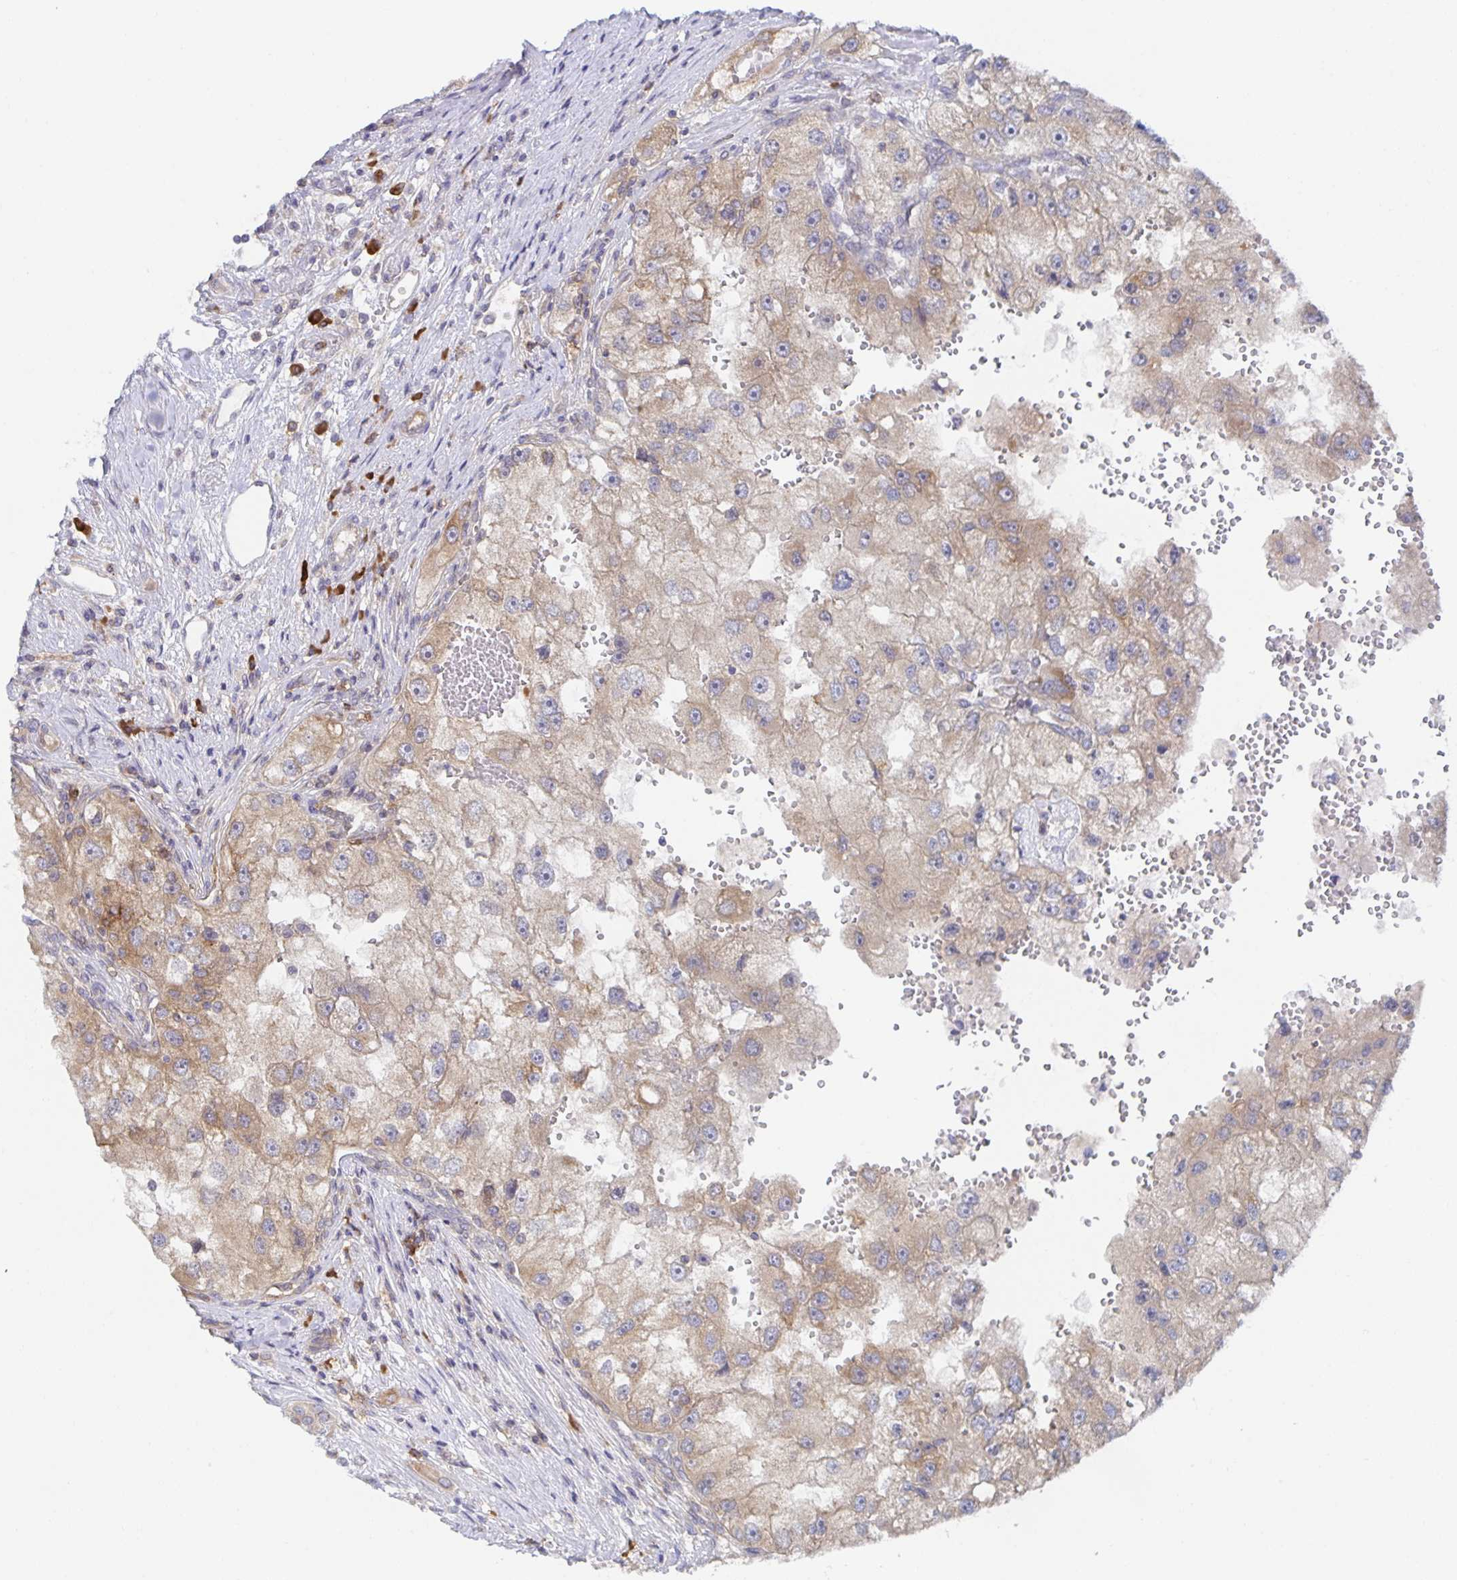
{"staining": {"intensity": "weak", "quantity": ">75%", "location": "cytoplasmic/membranous"}, "tissue": "renal cancer", "cell_type": "Tumor cells", "image_type": "cancer", "snomed": [{"axis": "morphology", "description": "Adenocarcinoma, NOS"}, {"axis": "topography", "description": "Kidney"}], "caption": "Renal cancer was stained to show a protein in brown. There is low levels of weak cytoplasmic/membranous expression in approximately >75% of tumor cells.", "gene": "BAD", "patient": {"sex": "male", "age": 63}}